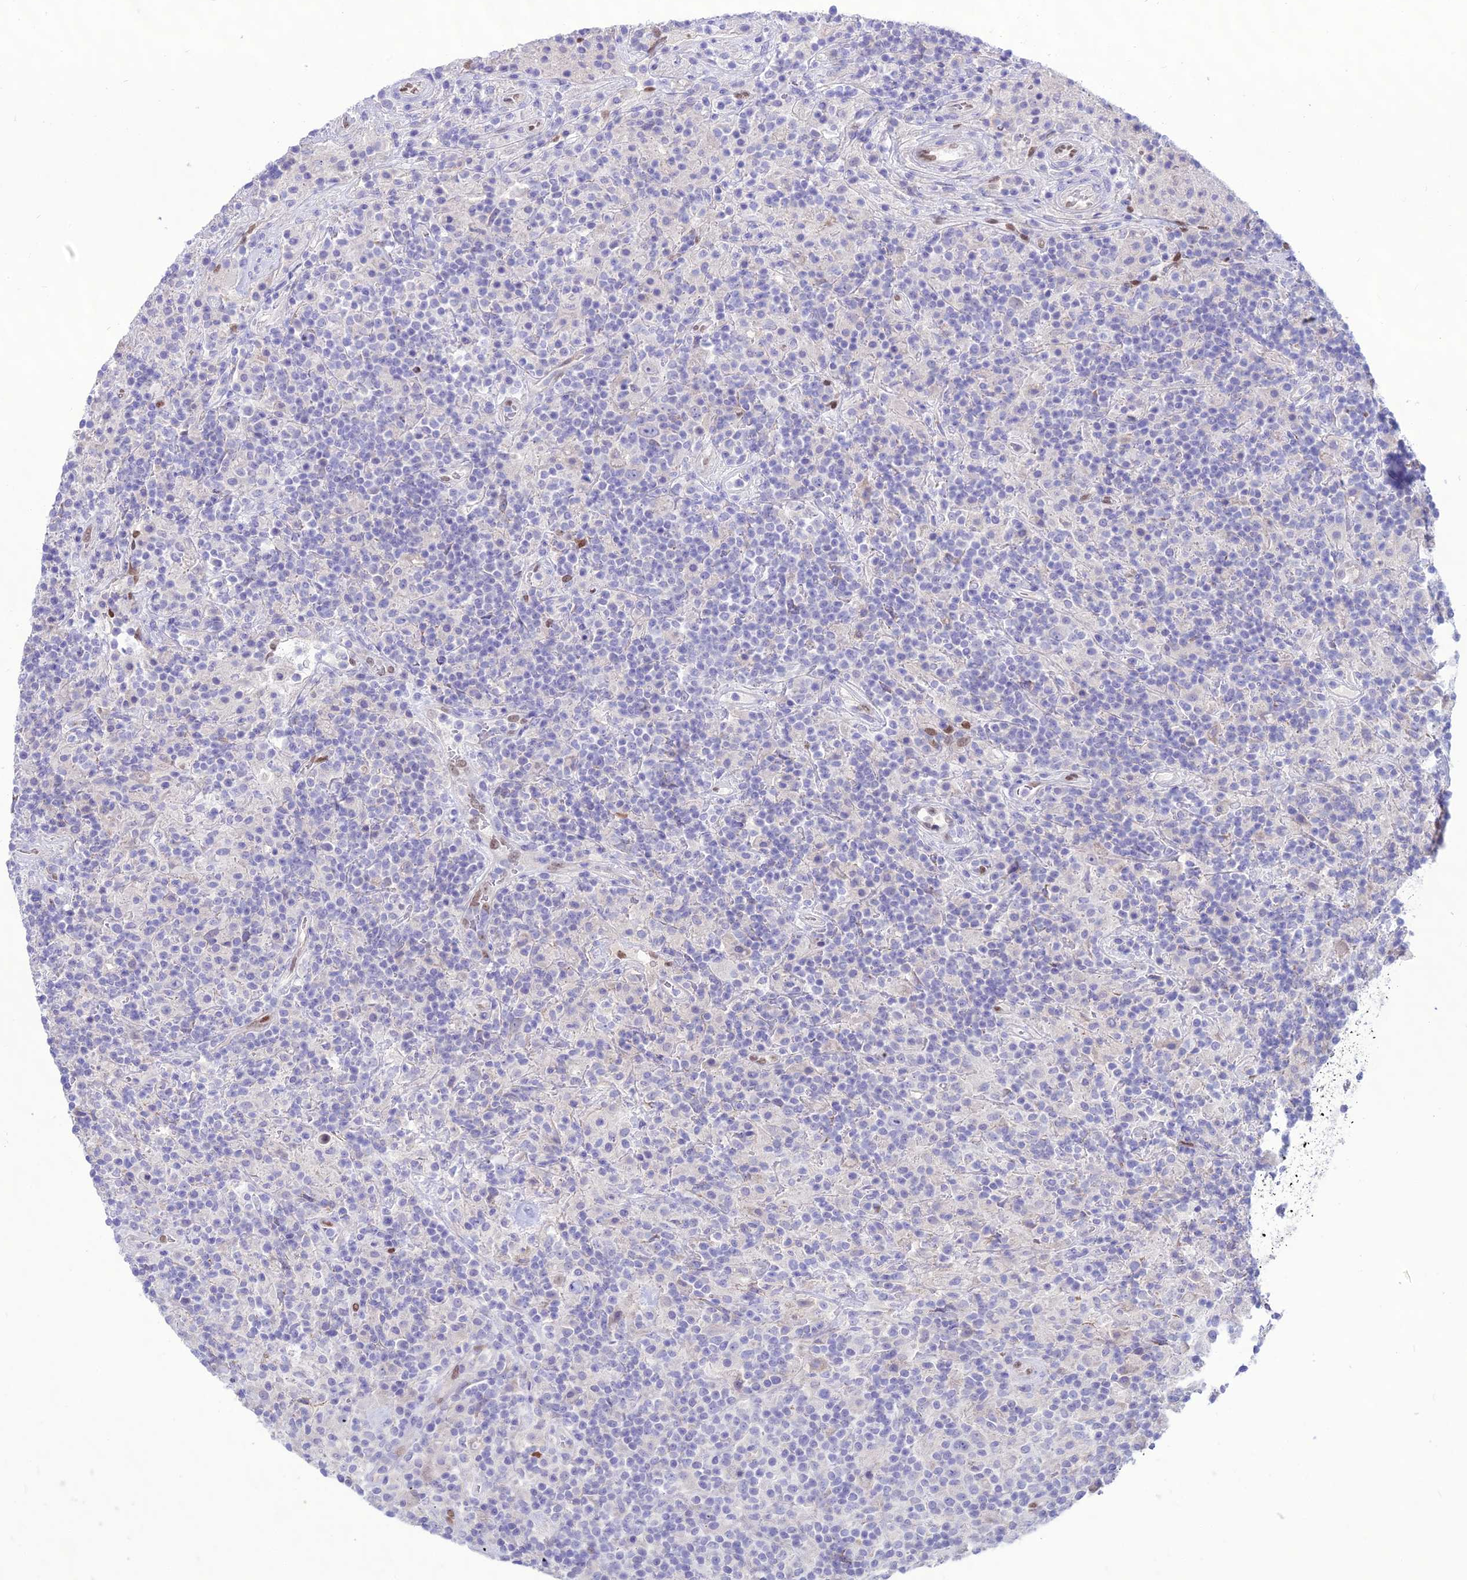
{"staining": {"intensity": "negative", "quantity": "none", "location": "none"}, "tissue": "lymphoma", "cell_type": "Tumor cells", "image_type": "cancer", "snomed": [{"axis": "morphology", "description": "Hodgkin's disease, NOS"}, {"axis": "topography", "description": "Lymph node"}], "caption": "Immunohistochemistry of Hodgkin's disease reveals no staining in tumor cells.", "gene": "NOVA2", "patient": {"sex": "male", "age": 70}}